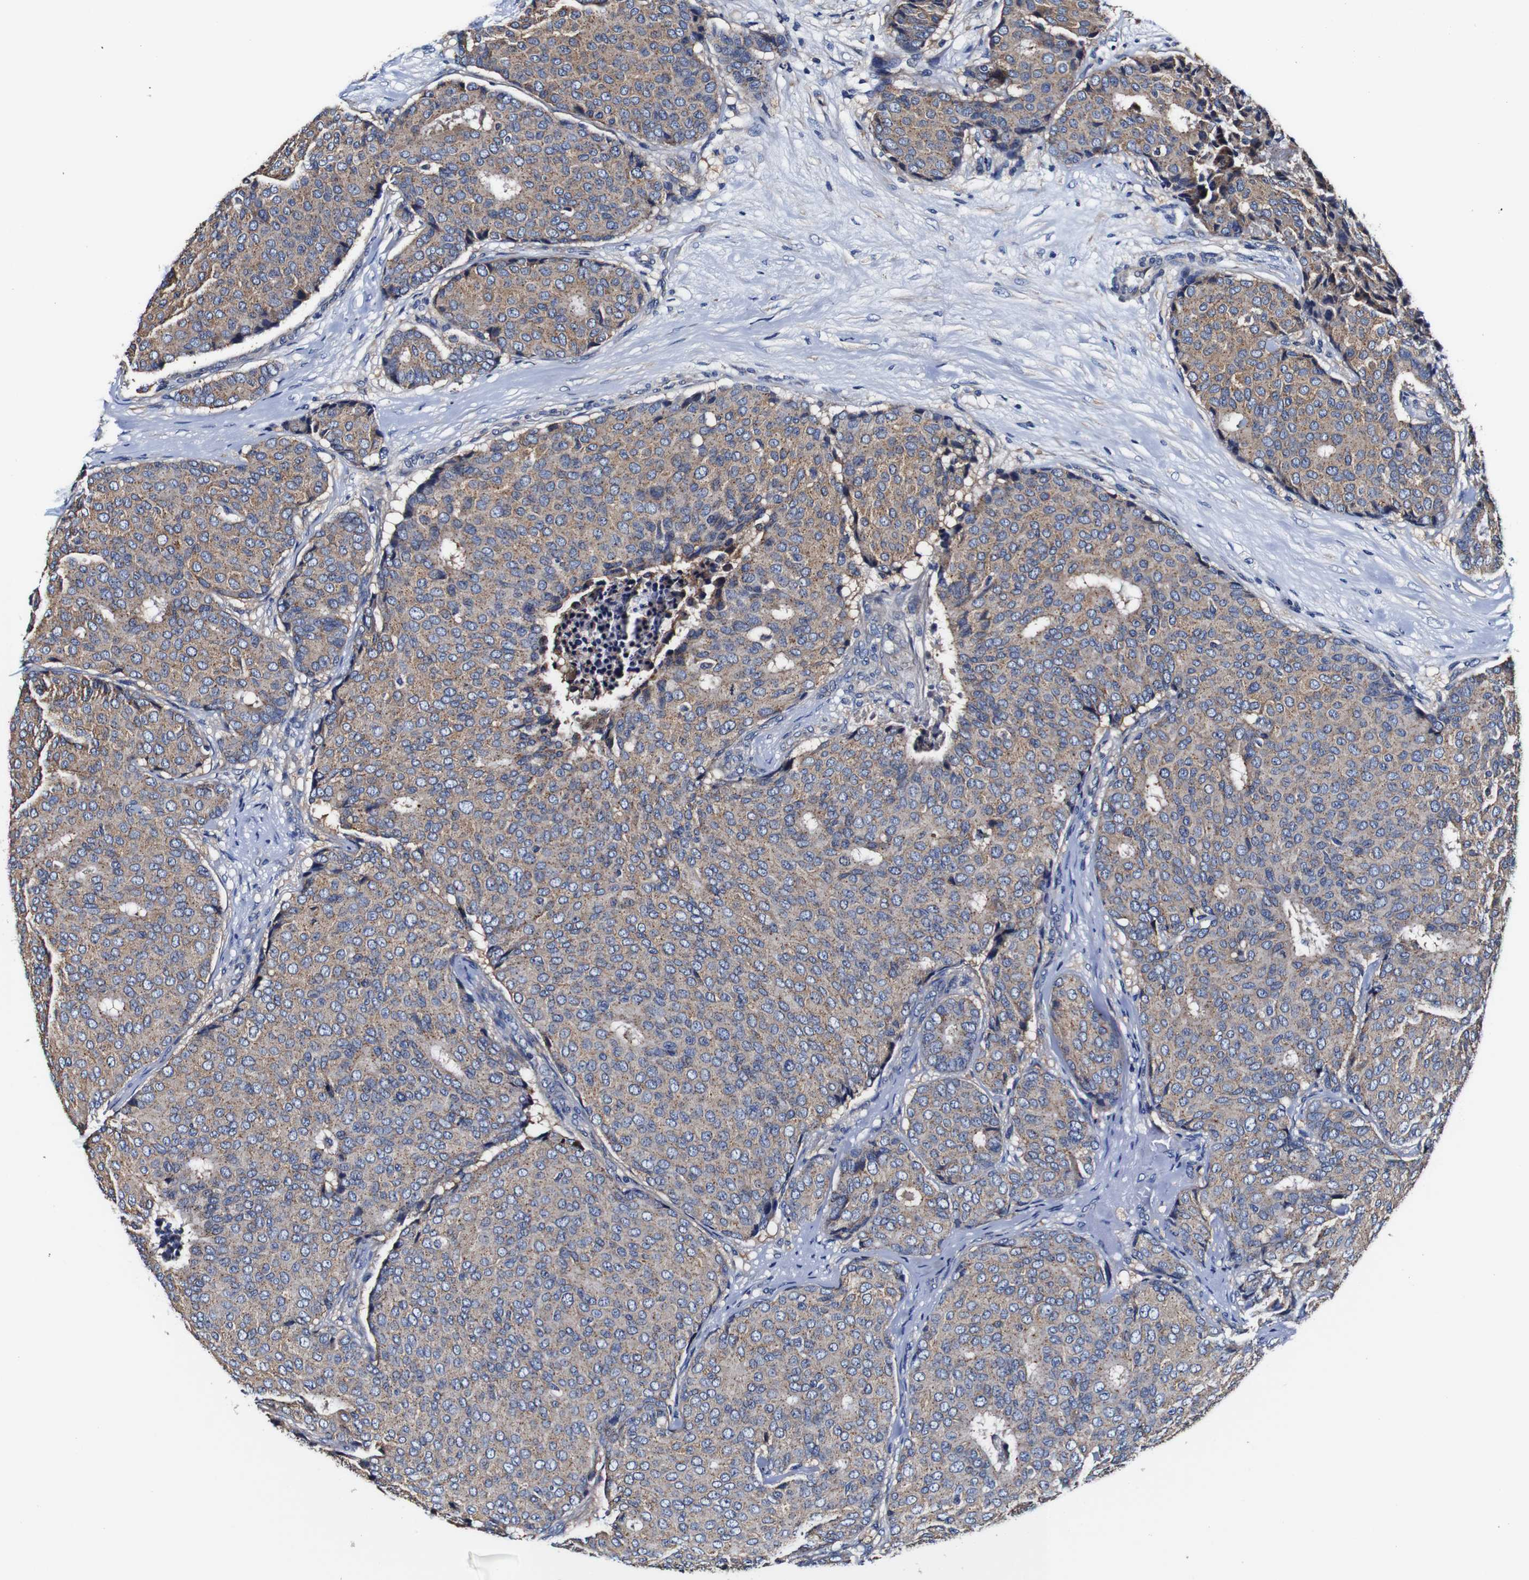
{"staining": {"intensity": "weak", "quantity": ">75%", "location": "cytoplasmic/membranous"}, "tissue": "breast cancer", "cell_type": "Tumor cells", "image_type": "cancer", "snomed": [{"axis": "morphology", "description": "Duct carcinoma"}, {"axis": "topography", "description": "Breast"}], "caption": "IHC (DAB) staining of breast cancer reveals weak cytoplasmic/membranous protein expression in about >75% of tumor cells. Using DAB (brown) and hematoxylin (blue) stains, captured at high magnification using brightfield microscopy.", "gene": "PDCD6IP", "patient": {"sex": "female", "age": 75}}